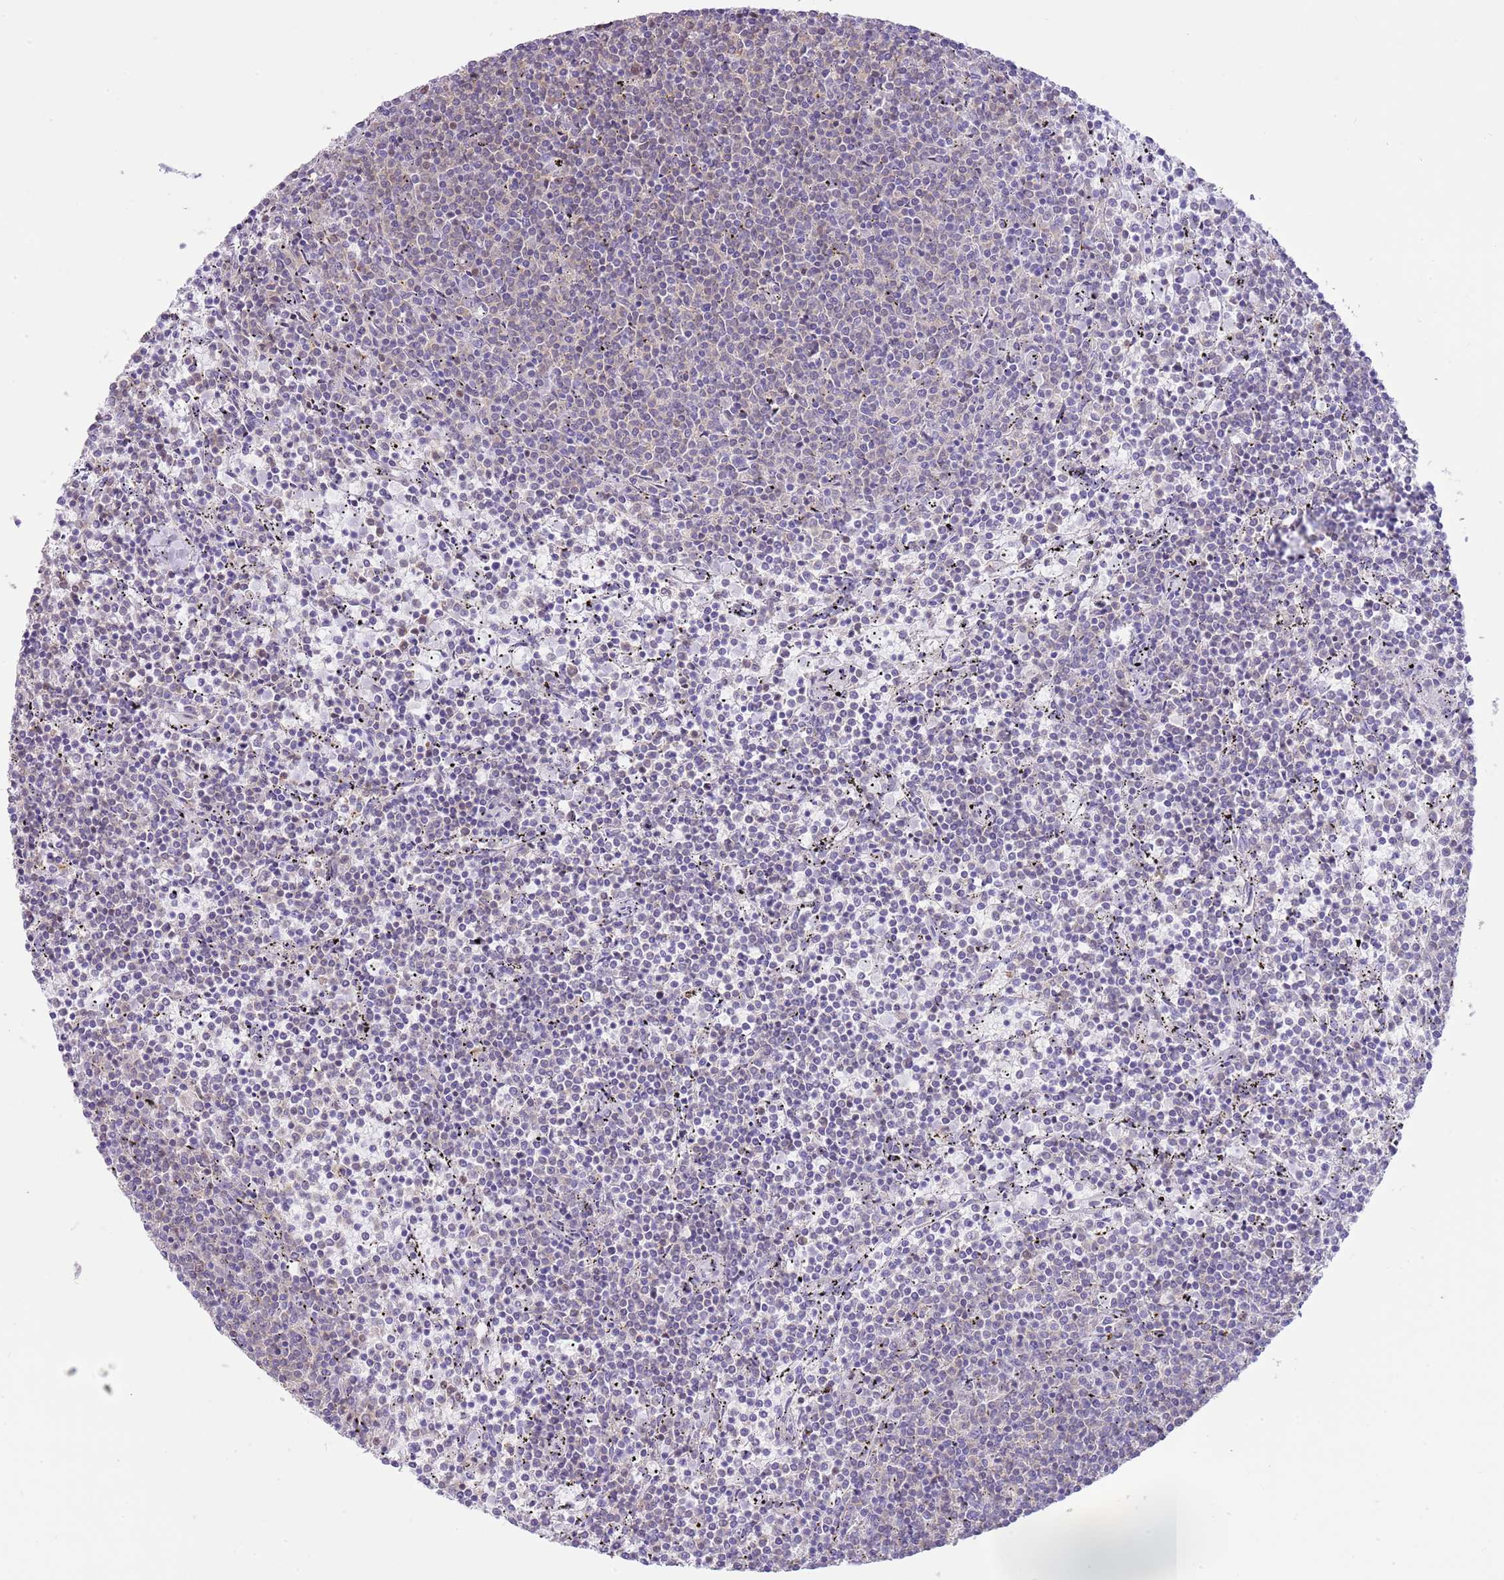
{"staining": {"intensity": "moderate", "quantity": "<25%", "location": "nuclear"}, "tissue": "lymphoma", "cell_type": "Tumor cells", "image_type": "cancer", "snomed": [{"axis": "morphology", "description": "Malignant lymphoma, non-Hodgkin's type, Low grade"}, {"axis": "topography", "description": "Spleen"}], "caption": "Immunohistochemical staining of human lymphoma displays low levels of moderate nuclear positivity in about <25% of tumor cells.", "gene": "PPP1R17", "patient": {"sex": "female", "age": 50}}